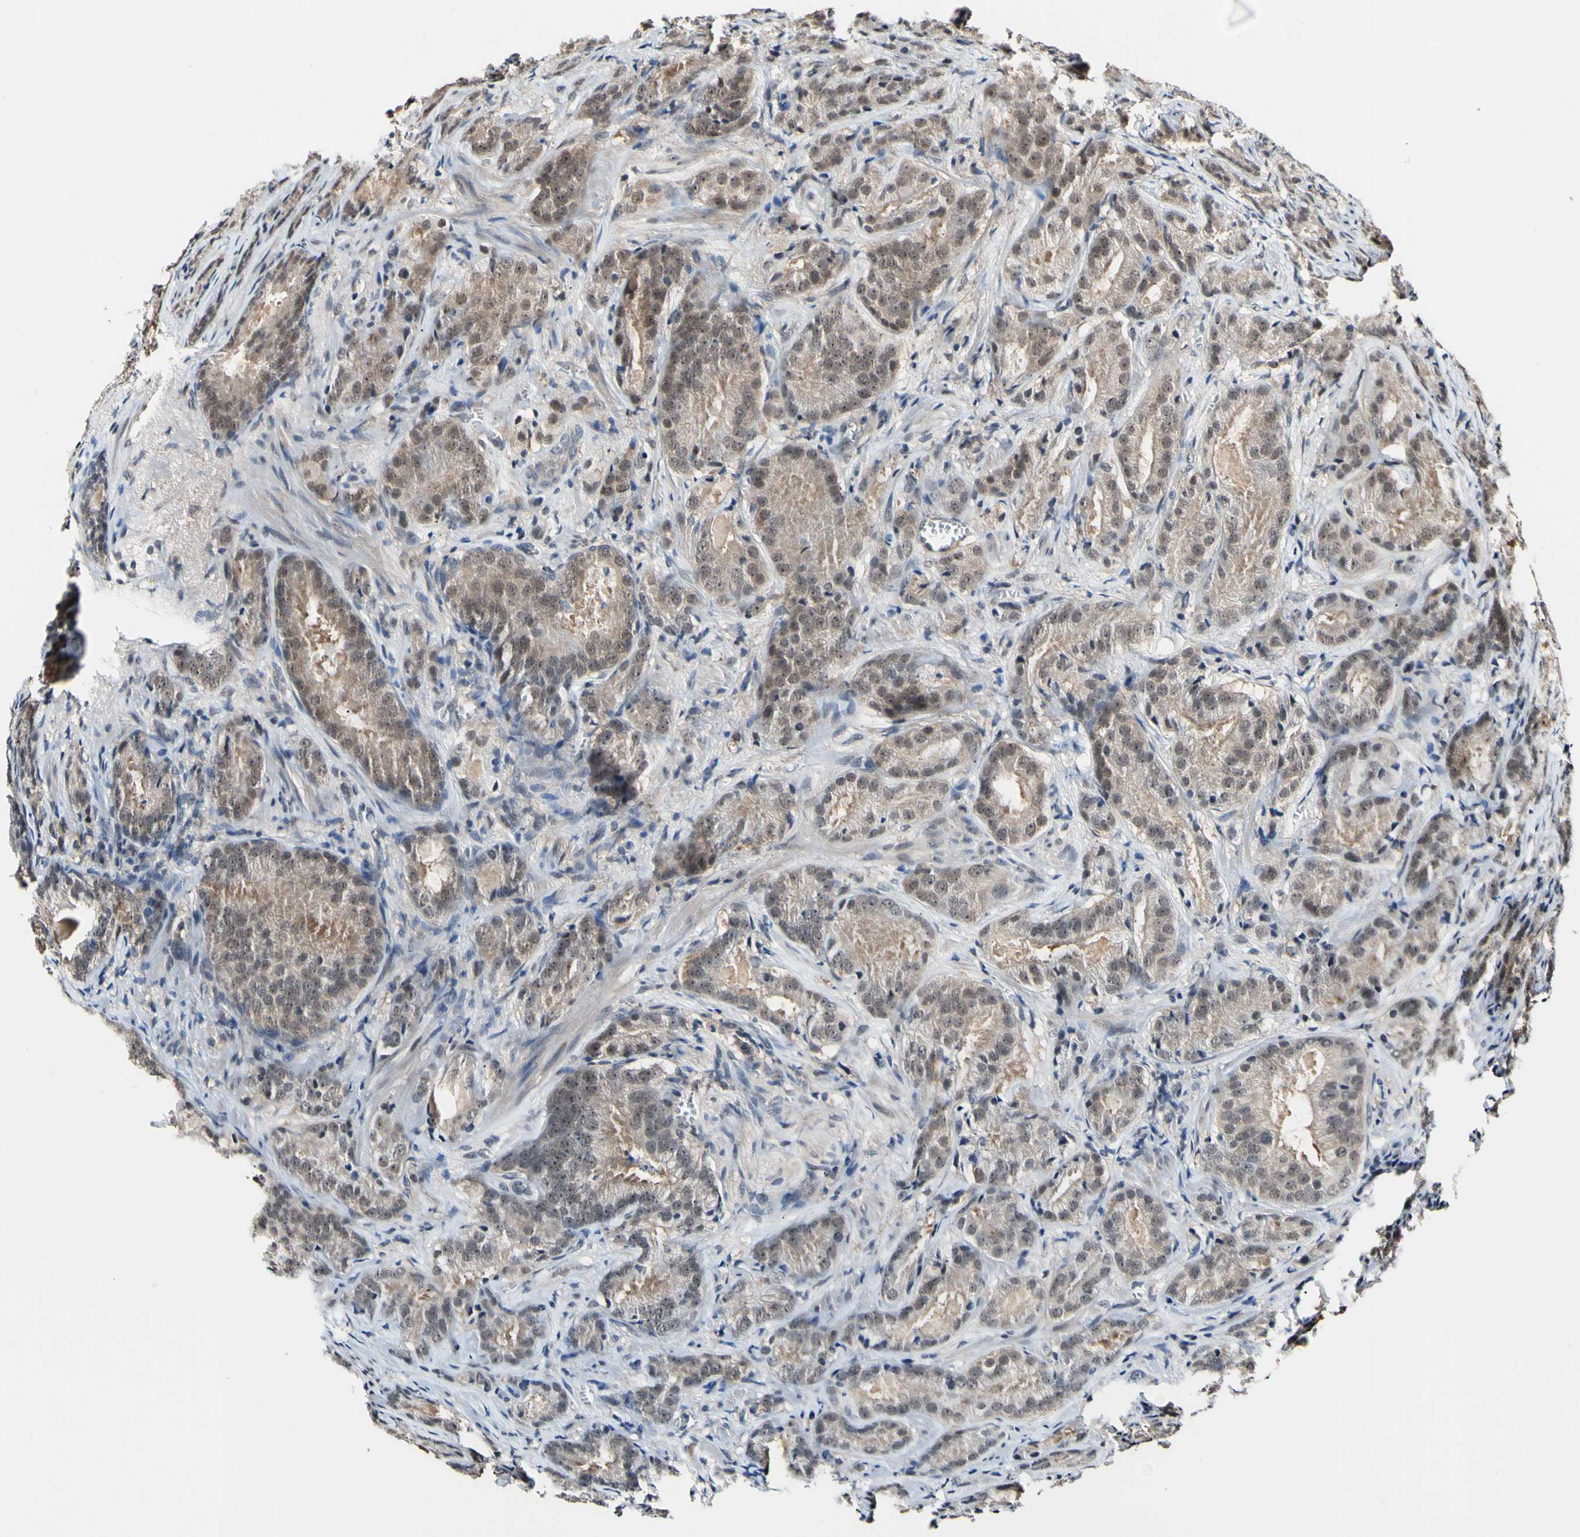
{"staining": {"intensity": "weak", "quantity": ">75%", "location": "none"}, "tissue": "prostate cancer", "cell_type": "Tumor cells", "image_type": "cancer", "snomed": [{"axis": "morphology", "description": "Adenocarcinoma, High grade"}, {"axis": "topography", "description": "Prostate"}], "caption": "Prostate high-grade adenocarcinoma stained with a protein marker reveals weak staining in tumor cells.", "gene": "PSMD10", "patient": {"sex": "male", "age": 64}}